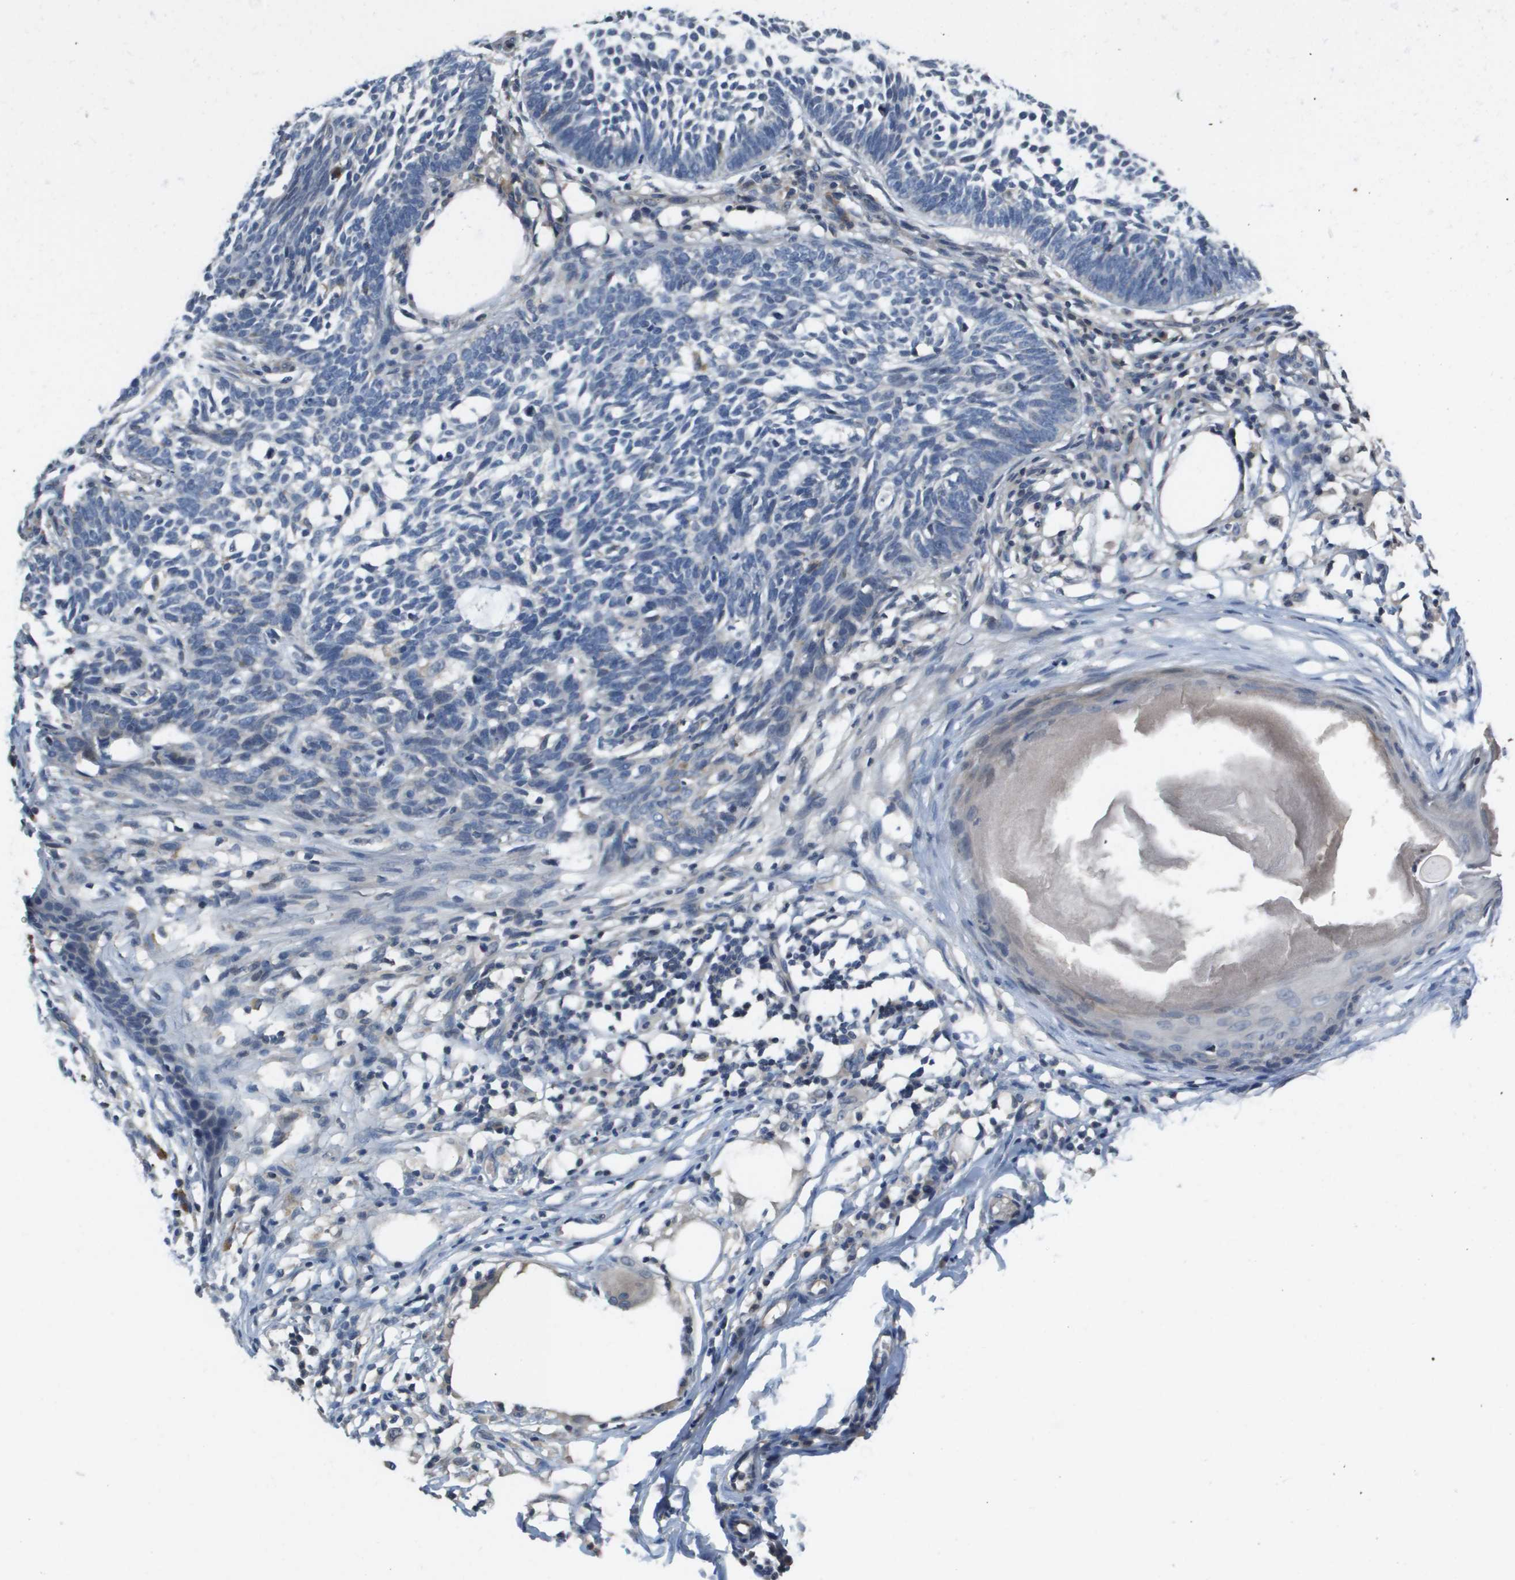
{"staining": {"intensity": "negative", "quantity": "none", "location": "none"}, "tissue": "skin cancer", "cell_type": "Tumor cells", "image_type": "cancer", "snomed": [{"axis": "morphology", "description": "Normal tissue, NOS"}, {"axis": "morphology", "description": "Basal cell carcinoma"}, {"axis": "topography", "description": "Skin"}], "caption": "This is an immunohistochemistry photomicrograph of human skin cancer. There is no expression in tumor cells.", "gene": "CAPN11", "patient": {"sex": "male", "age": 87}}